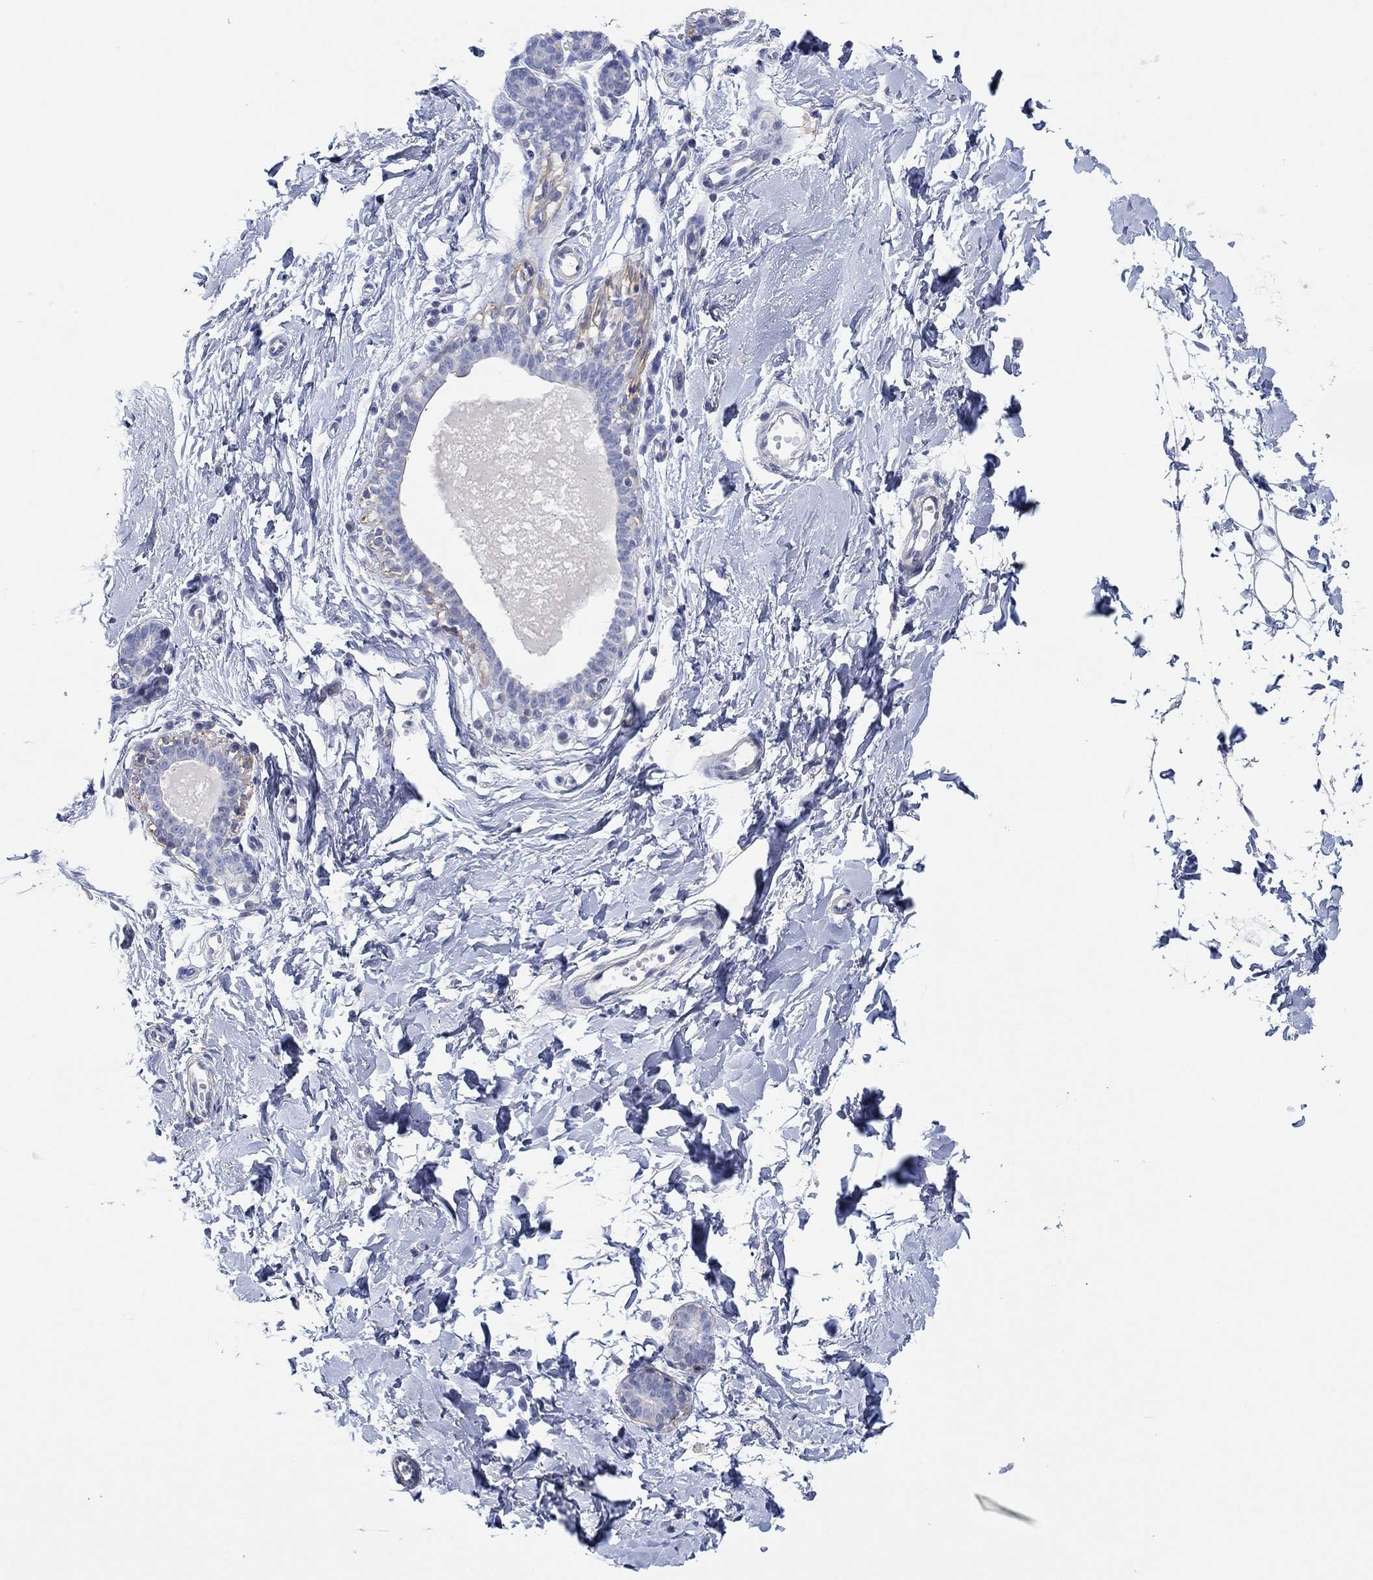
{"staining": {"intensity": "negative", "quantity": "none", "location": "none"}, "tissue": "breast", "cell_type": "Adipocytes", "image_type": "normal", "snomed": [{"axis": "morphology", "description": "Normal tissue, NOS"}, {"axis": "topography", "description": "Breast"}], "caption": "Immunohistochemistry (IHC) photomicrograph of benign human breast stained for a protein (brown), which displays no expression in adipocytes. (DAB (3,3'-diaminobenzidine) immunohistochemistry (IHC) visualized using brightfield microscopy, high magnification).", "gene": "PPIL6", "patient": {"sex": "female", "age": 37}}